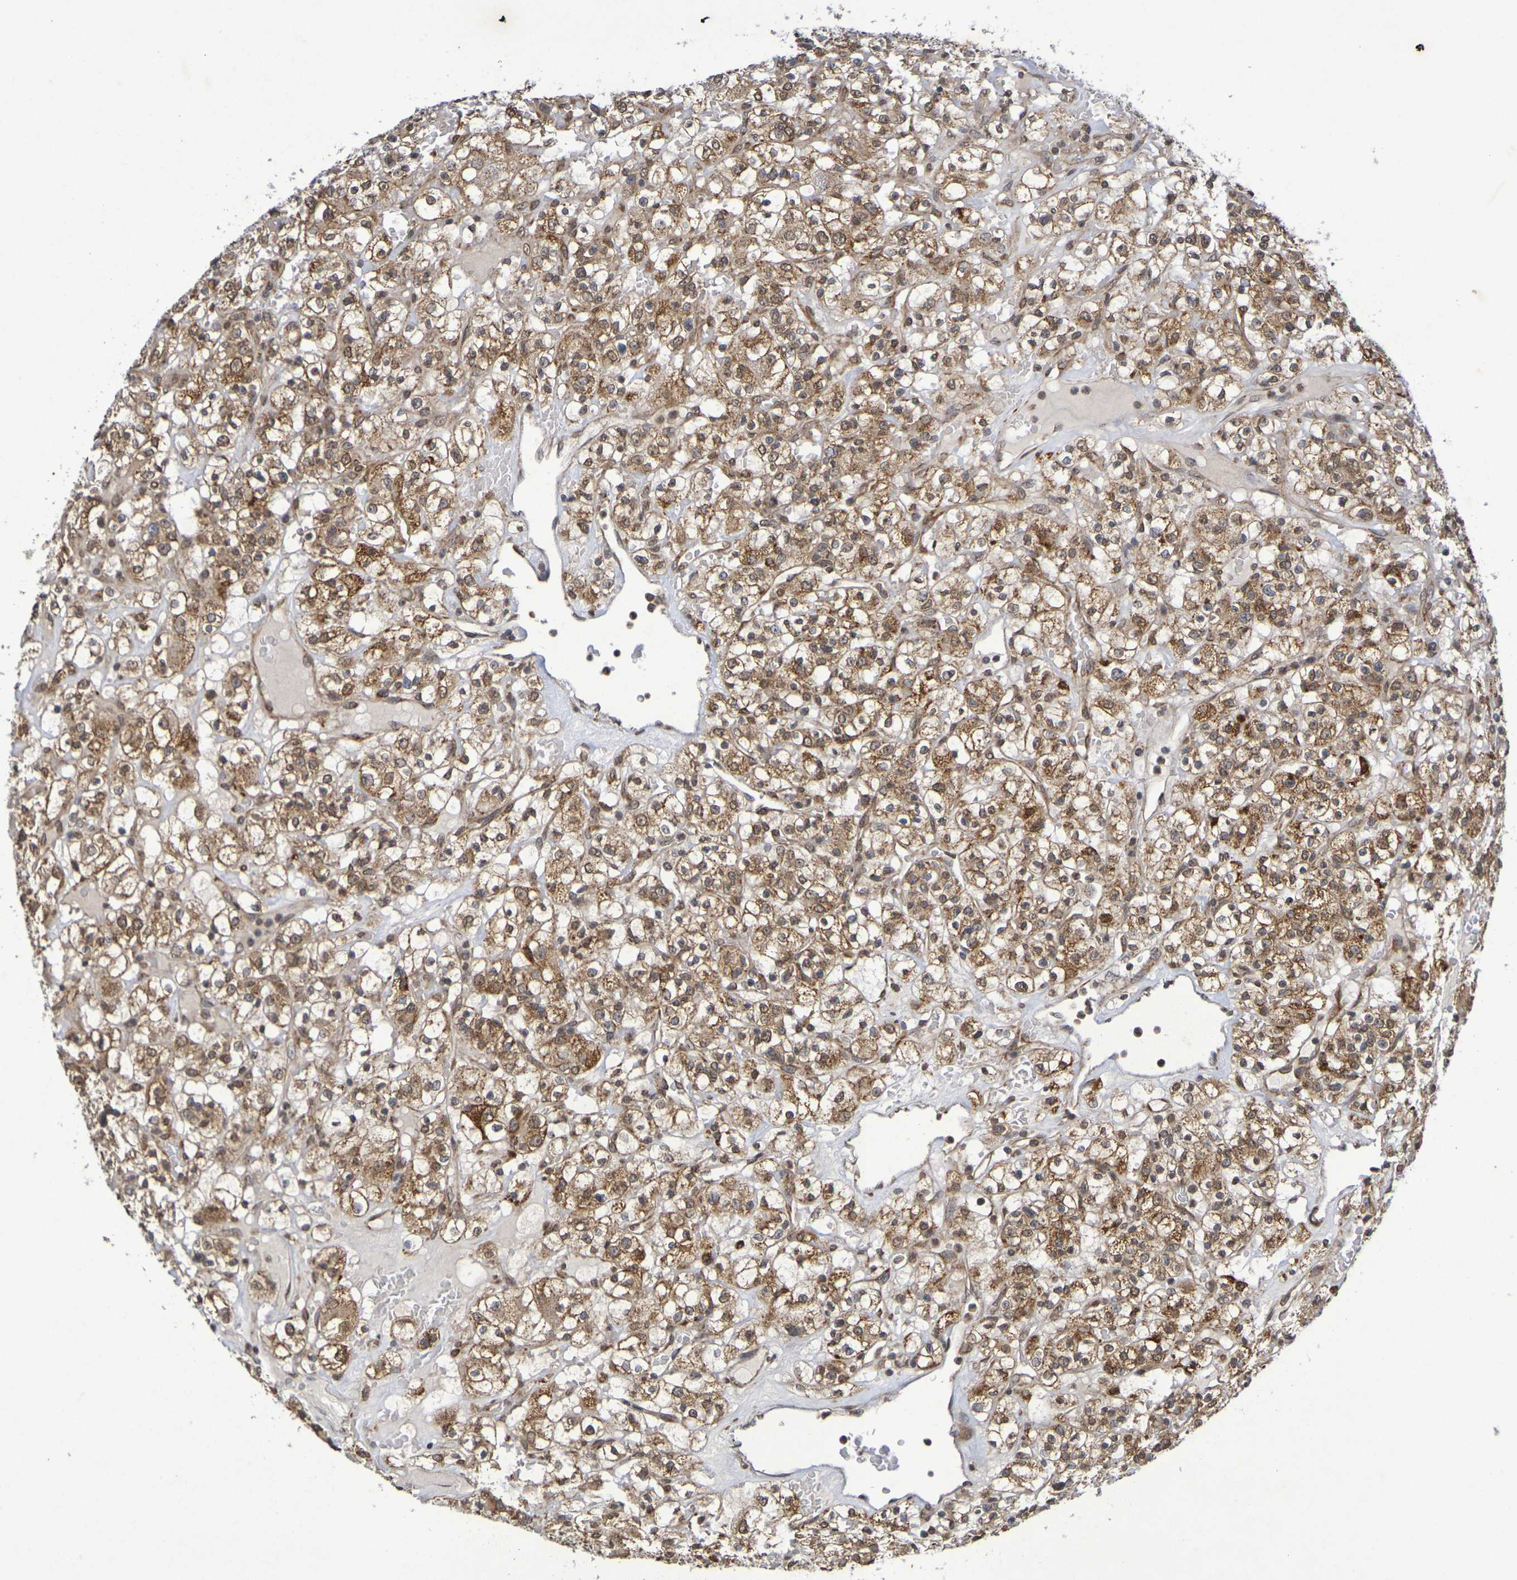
{"staining": {"intensity": "moderate", "quantity": ">75%", "location": "cytoplasmic/membranous,nuclear"}, "tissue": "renal cancer", "cell_type": "Tumor cells", "image_type": "cancer", "snomed": [{"axis": "morphology", "description": "Normal tissue, NOS"}, {"axis": "morphology", "description": "Adenocarcinoma, NOS"}, {"axis": "topography", "description": "Kidney"}], "caption": "Immunohistochemistry (IHC) (DAB) staining of renal cancer shows moderate cytoplasmic/membranous and nuclear protein positivity in about >75% of tumor cells. (Brightfield microscopy of DAB IHC at high magnification).", "gene": "GUCY1A2", "patient": {"sex": "female", "age": 72}}